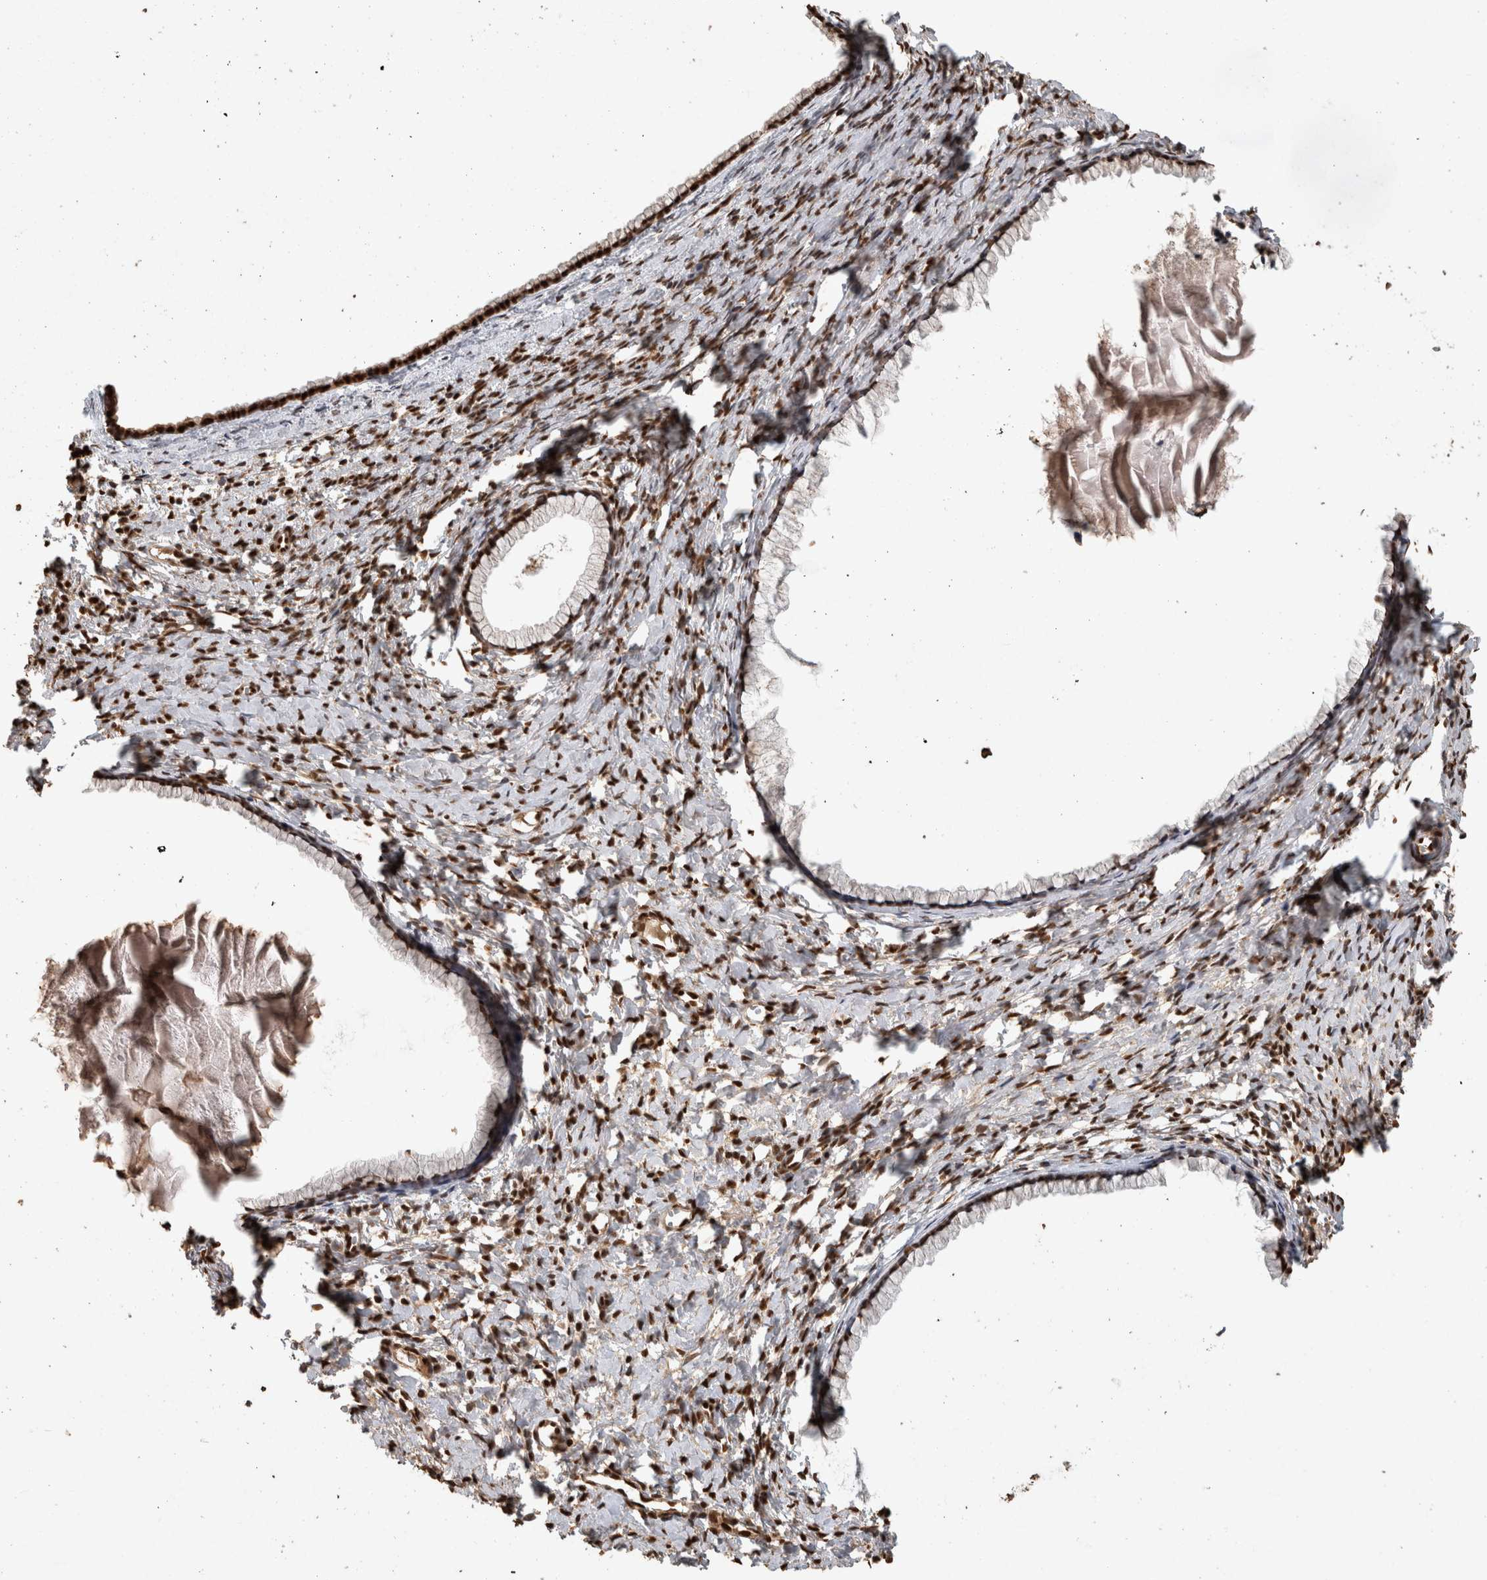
{"staining": {"intensity": "strong", "quantity": ">75%", "location": "nuclear"}, "tissue": "cervix", "cell_type": "Glandular cells", "image_type": "normal", "snomed": [{"axis": "morphology", "description": "Normal tissue, NOS"}, {"axis": "topography", "description": "Cervix"}], "caption": "Brown immunohistochemical staining in benign cervix displays strong nuclear expression in approximately >75% of glandular cells.", "gene": "RAD50", "patient": {"sex": "female", "age": 75}}